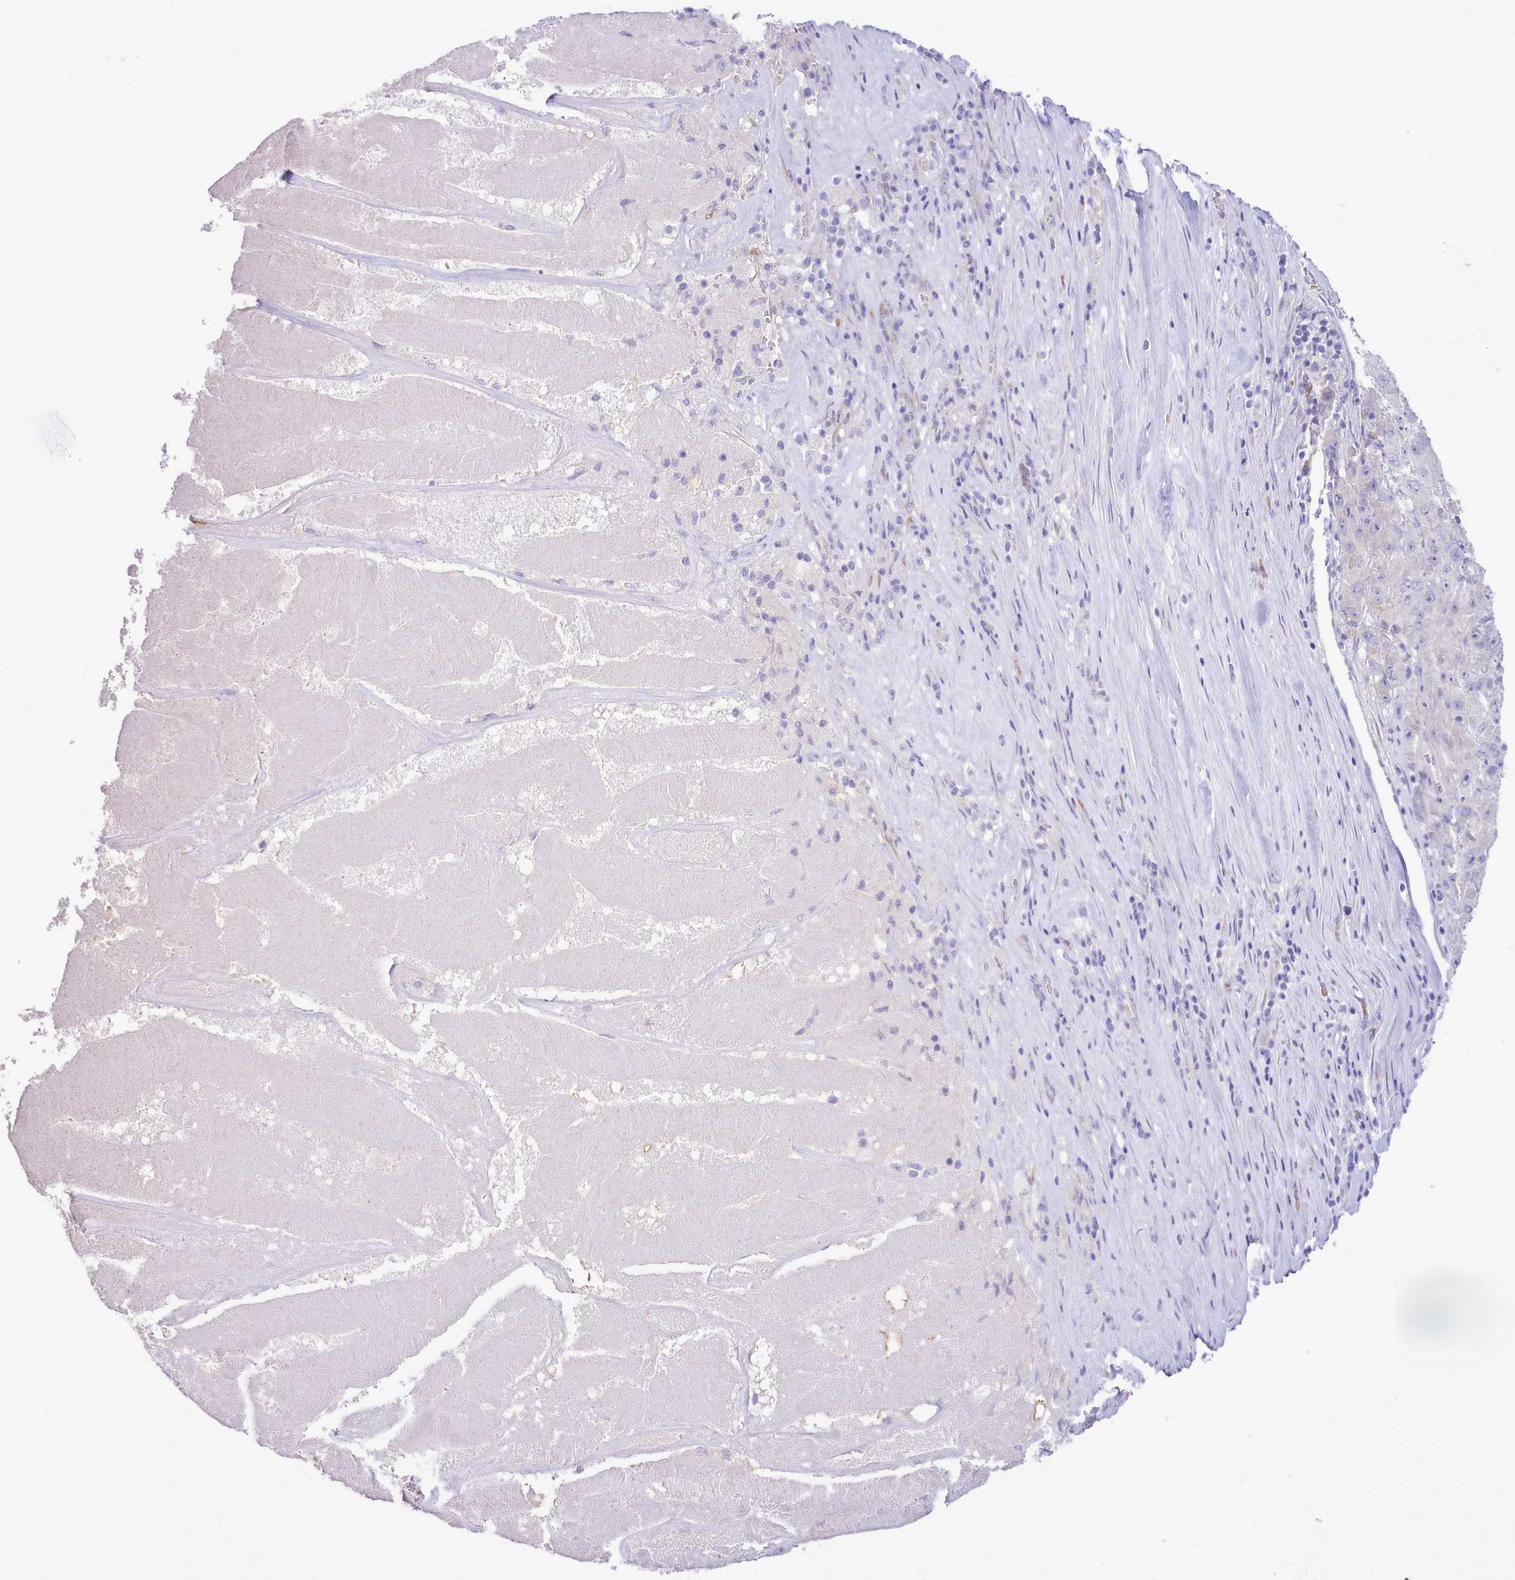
{"staining": {"intensity": "negative", "quantity": "none", "location": "none"}, "tissue": "pancreatic cancer", "cell_type": "Tumor cells", "image_type": "cancer", "snomed": [{"axis": "morphology", "description": "Adenocarcinoma, NOS"}, {"axis": "topography", "description": "Pancreas"}], "caption": "Immunohistochemistry image of adenocarcinoma (pancreatic) stained for a protein (brown), which demonstrates no staining in tumor cells.", "gene": "CCL1", "patient": {"sex": "male", "age": 63}}